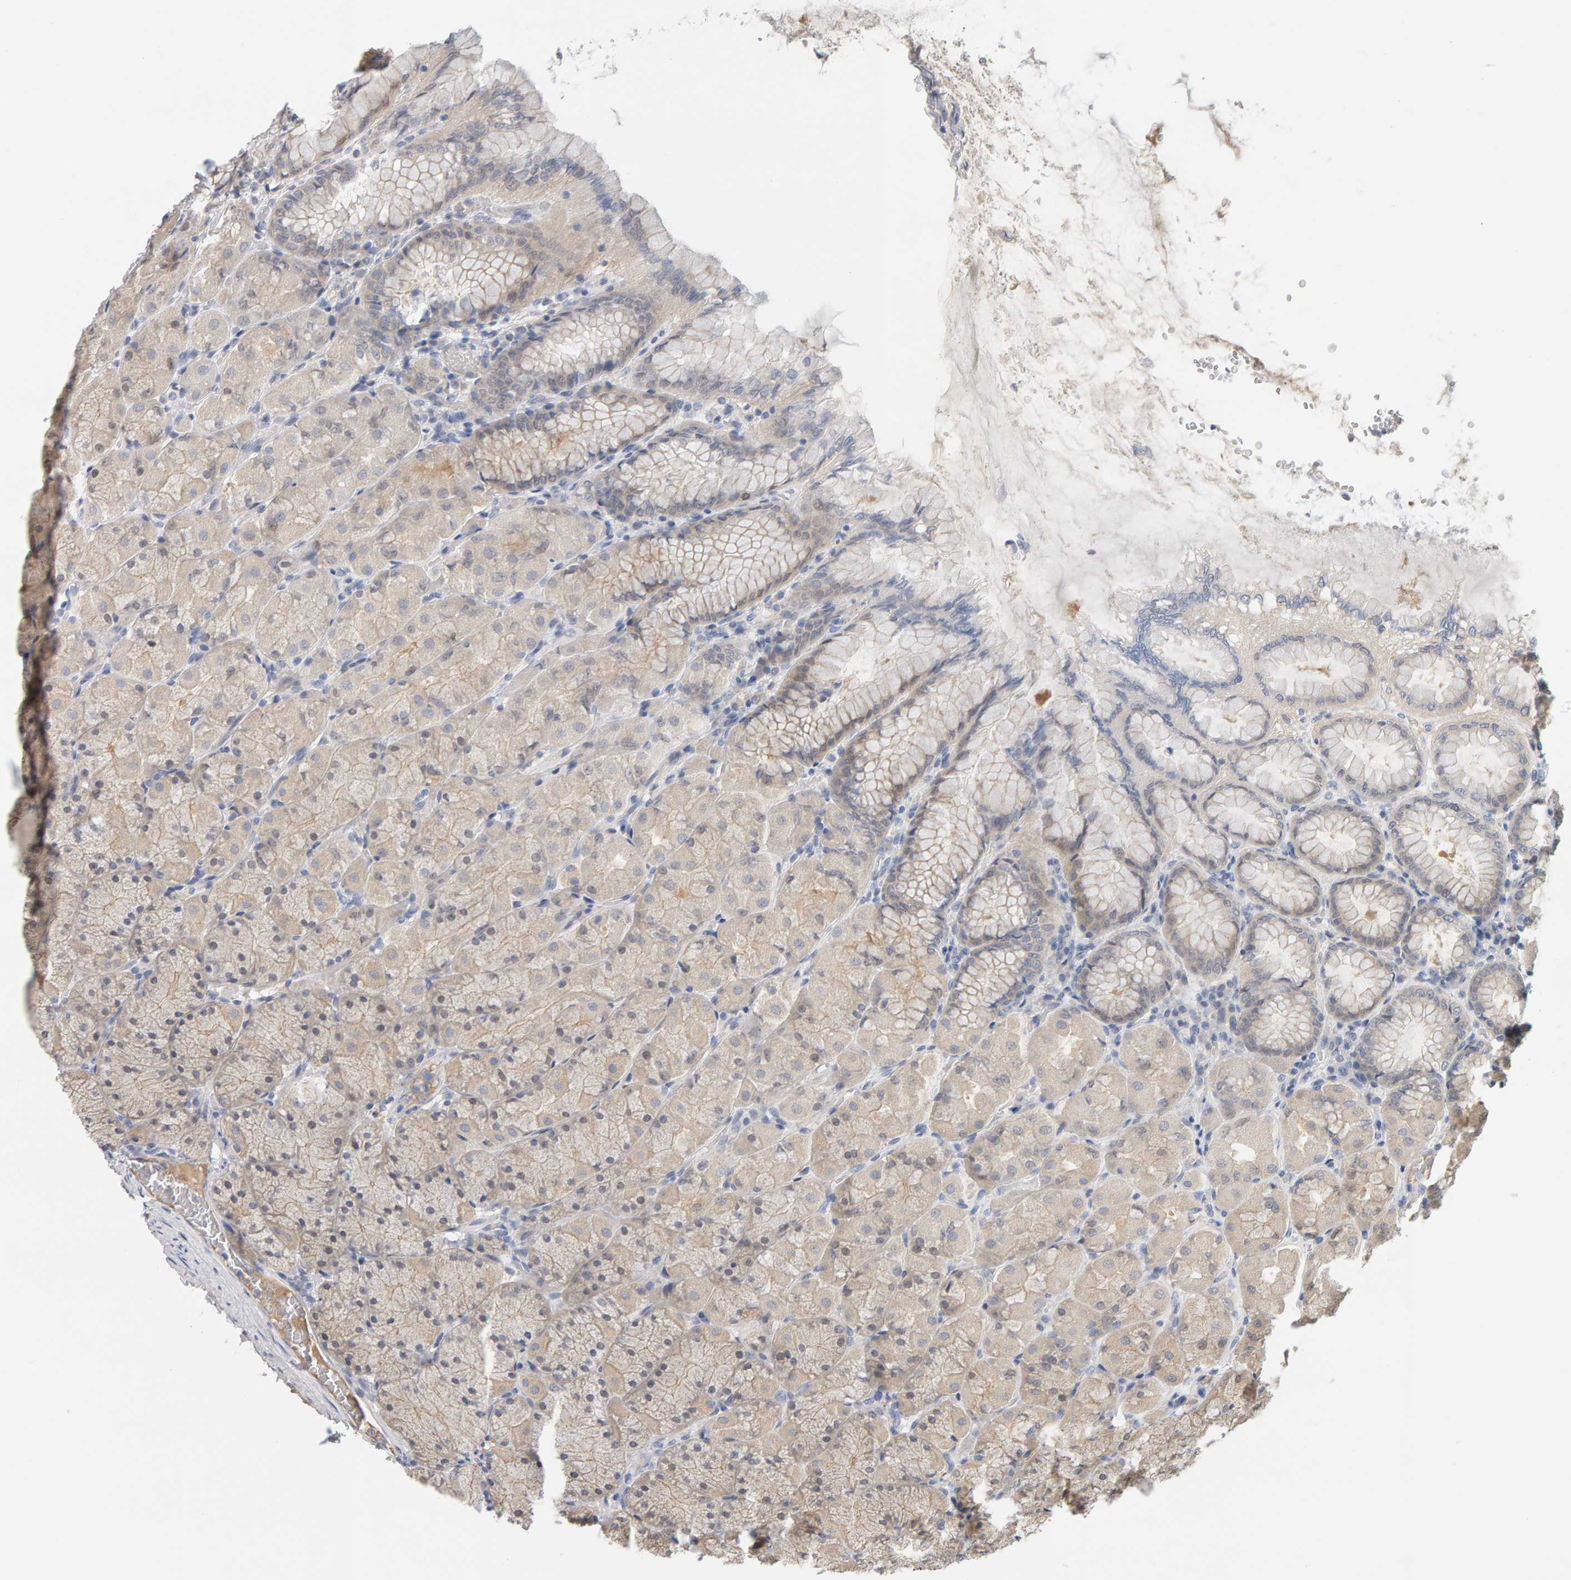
{"staining": {"intensity": "weak", "quantity": "25%-75%", "location": "cytoplasmic/membranous"}, "tissue": "stomach", "cell_type": "Glandular cells", "image_type": "normal", "snomed": [{"axis": "morphology", "description": "Normal tissue, NOS"}, {"axis": "topography", "description": "Stomach, upper"}], "caption": "Glandular cells exhibit low levels of weak cytoplasmic/membranous staining in approximately 25%-75% of cells in unremarkable stomach. The staining was performed using DAB, with brown indicating positive protein expression. Nuclei are stained blue with hematoxylin.", "gene": "GFUS", "patient": {"sex": "female", "age": 56}}